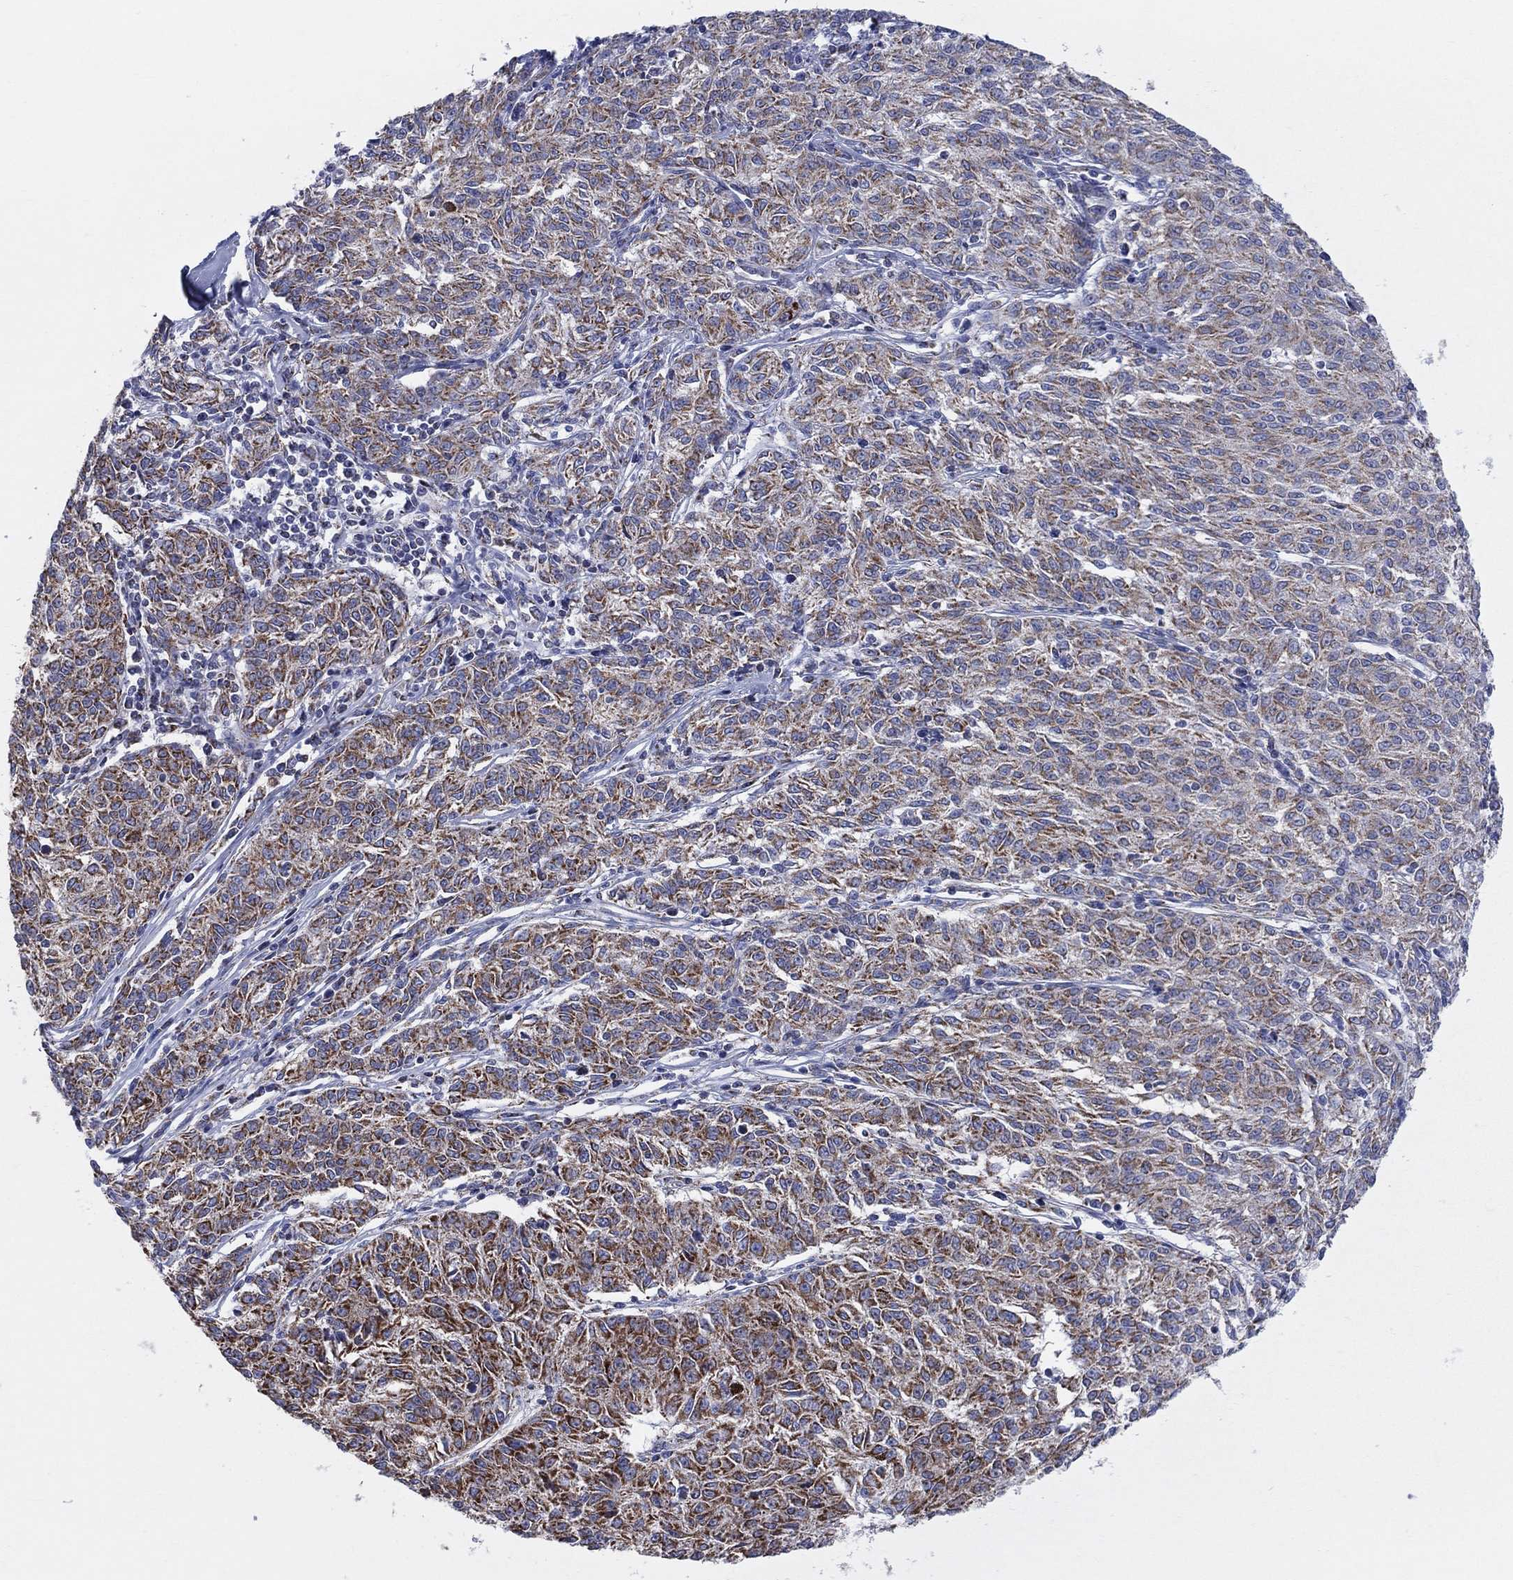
{"staining": {"intensity": "strong", "quantity": ">75%", "location": "cytoplasmic/membranous"}, "tissue": "melanoma", "cell_type": "Tumor cells", "image_type": "cancer", "snomed": [{"axis": "morphology", "description": "Malignant melanoma, NOS"}, {"axis": "topography", "description": "Skin"}], "caption": "Human malignant melanoma stained with a protein marker exhibits strong staining in tumor cells.", "gene": "KISS1R", "patient": {"sex": "female", "age": 72}}